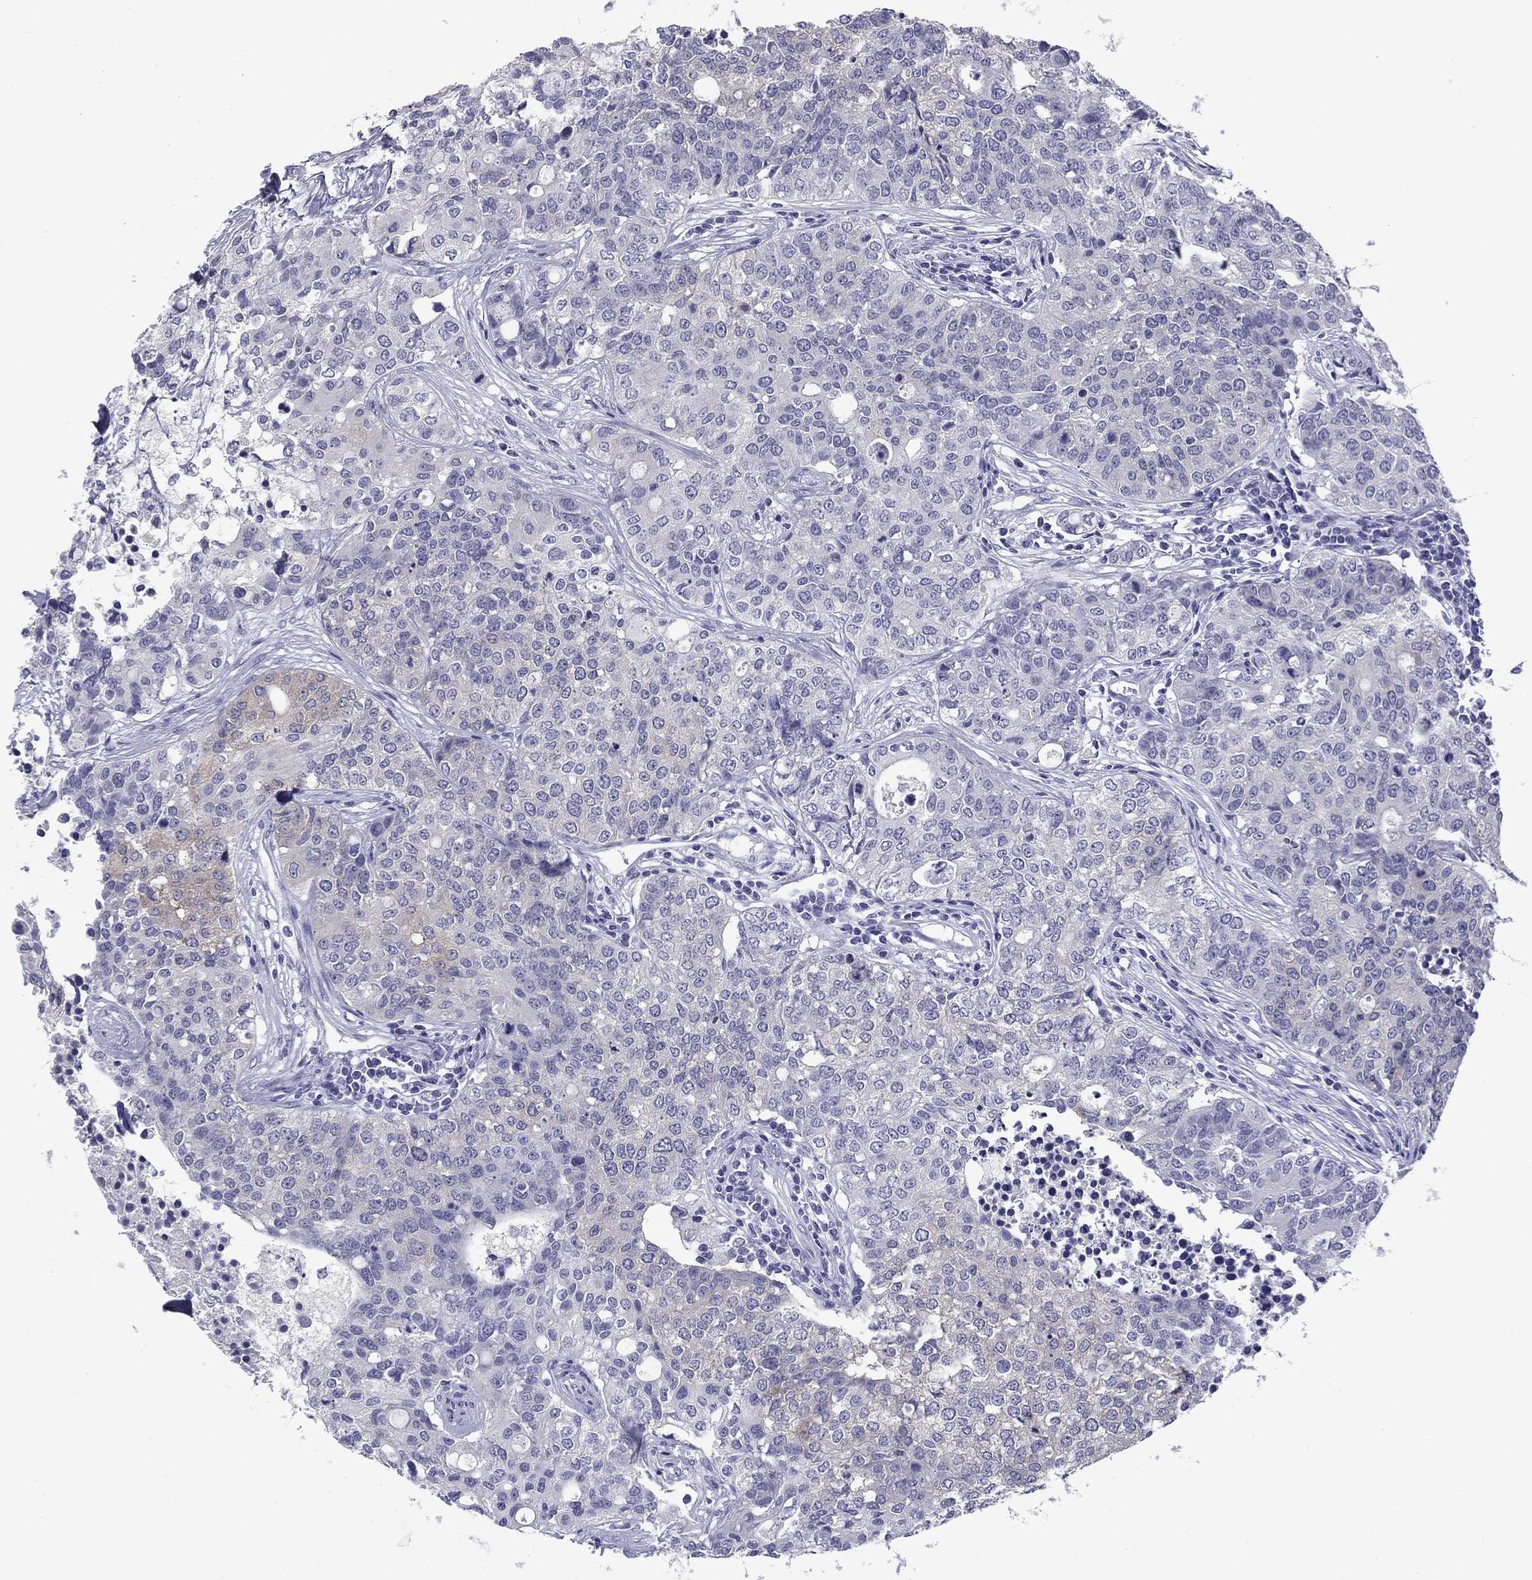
{"staining": {"intensity": "weak", "quantity": "<25%", "location": "cytoplasmic/membranous"}, "tissue": "carcinoid", "cell_type": "Tumor cells", "image_type": "cancer", "snomed": [{"axis": "morphology", "description": "Carcinoid, malignant, NOS"}, {"axis": "topography", "description": "Colon"}], "caption": "Immunohistochemistry (IHC) histopathology image of neoplastic tissue: carcinoid stained with DAB displays no significant protein positivity in tumor cells.", "gene": "CFAP119", "patient": {"sex": "male", "age": 81}}